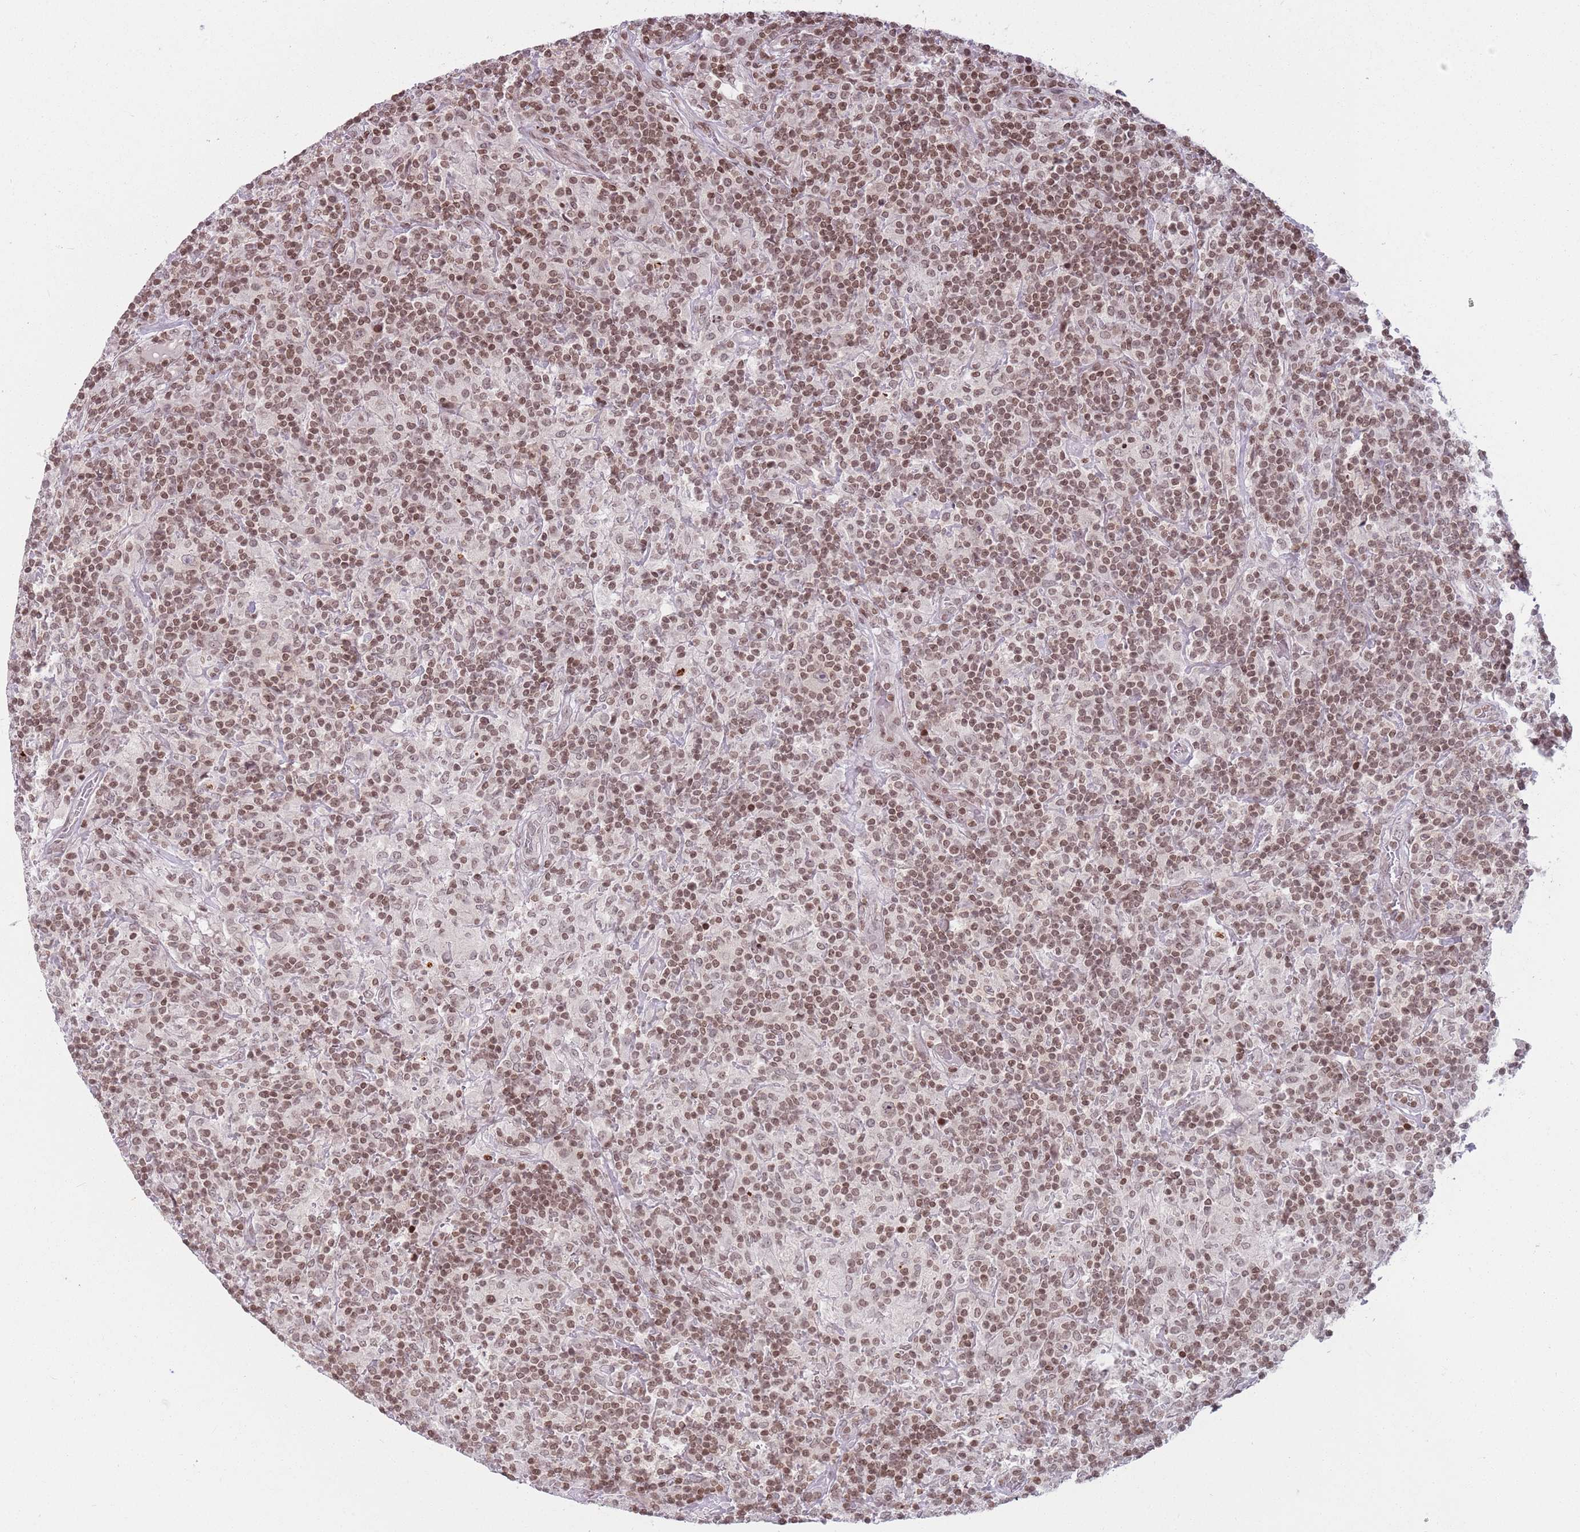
{"staining": {"intensity": "weak", "quantity": "25%-75%", "location": "nuclear"}, "tissue": "lymphoma", "cell_type": "Tumor cells", "image_type": "cancer", "snomed": [{"axis": "morphology", "description": "Hodgkin's disease, NOS"}, {"axis": "topography", "description": "Lymph node"}], "caption": "Lymphoma stained with DAB immunohistochemistry demonstrates low levels of weak nuclear expression in about 25%-75% of tumor cells.", "gene": "SH3RF3", "patient": {"sex": "male", "age": 70}}